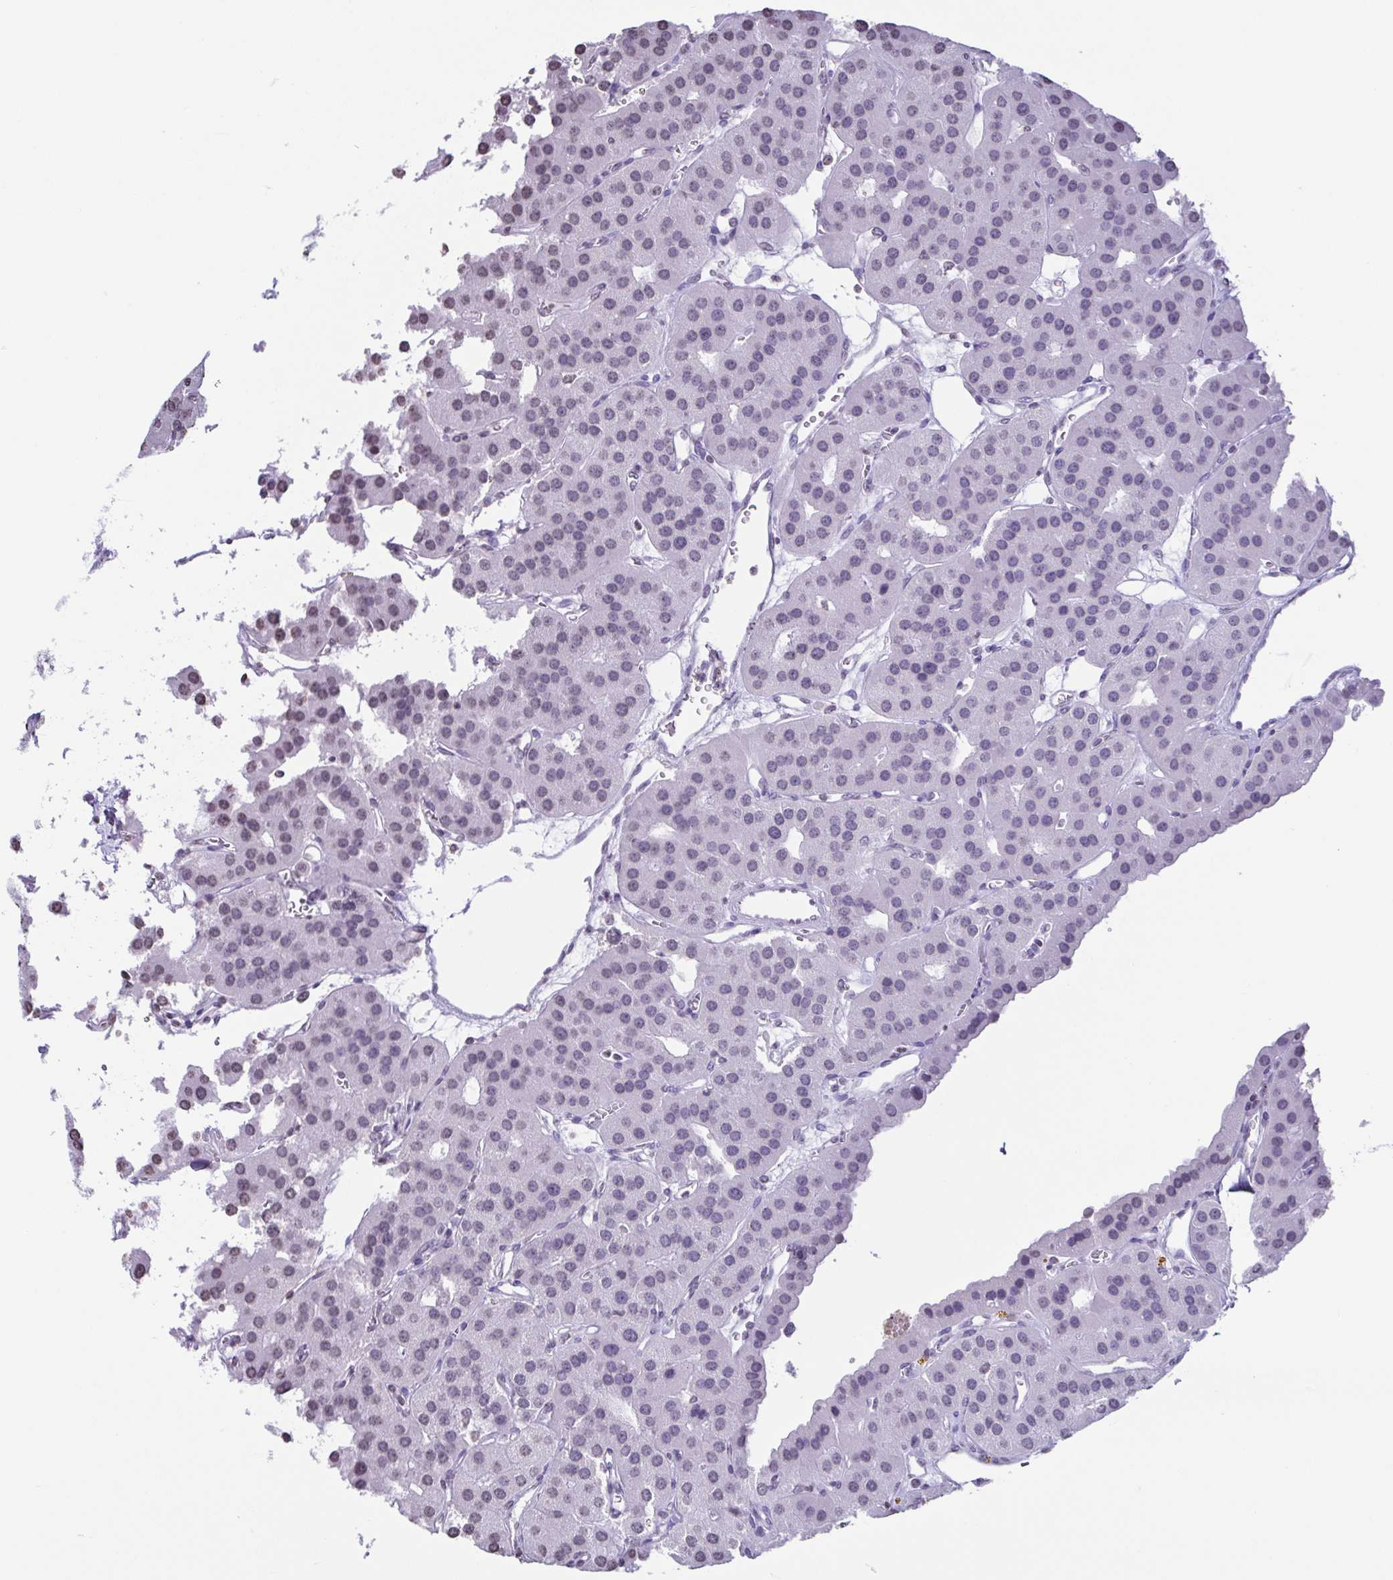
{"staining": {"intensity": "weak", "quantity": "<25%", "location": "nuclear"}, "tissue": "parathyroid gland", "cell_type": "Glandular cells", "image_type": "normal", "snomed": [{"axis": "morphology", "description": "Normal tissue, NOS"}, {"axis": "morphology", "description": "Adenoma, NOS"}, {"axis": "topography", "description": "Parathyroid gland"}], "caption": "DAB (3,3'-diaminobenzidine) immunohistochemical staining of unremarkable parathyroid gland demonstrates no significant expression in glandular cells.", "gene": "VCX2", "patient": {"sex": "female", "age": 86}}